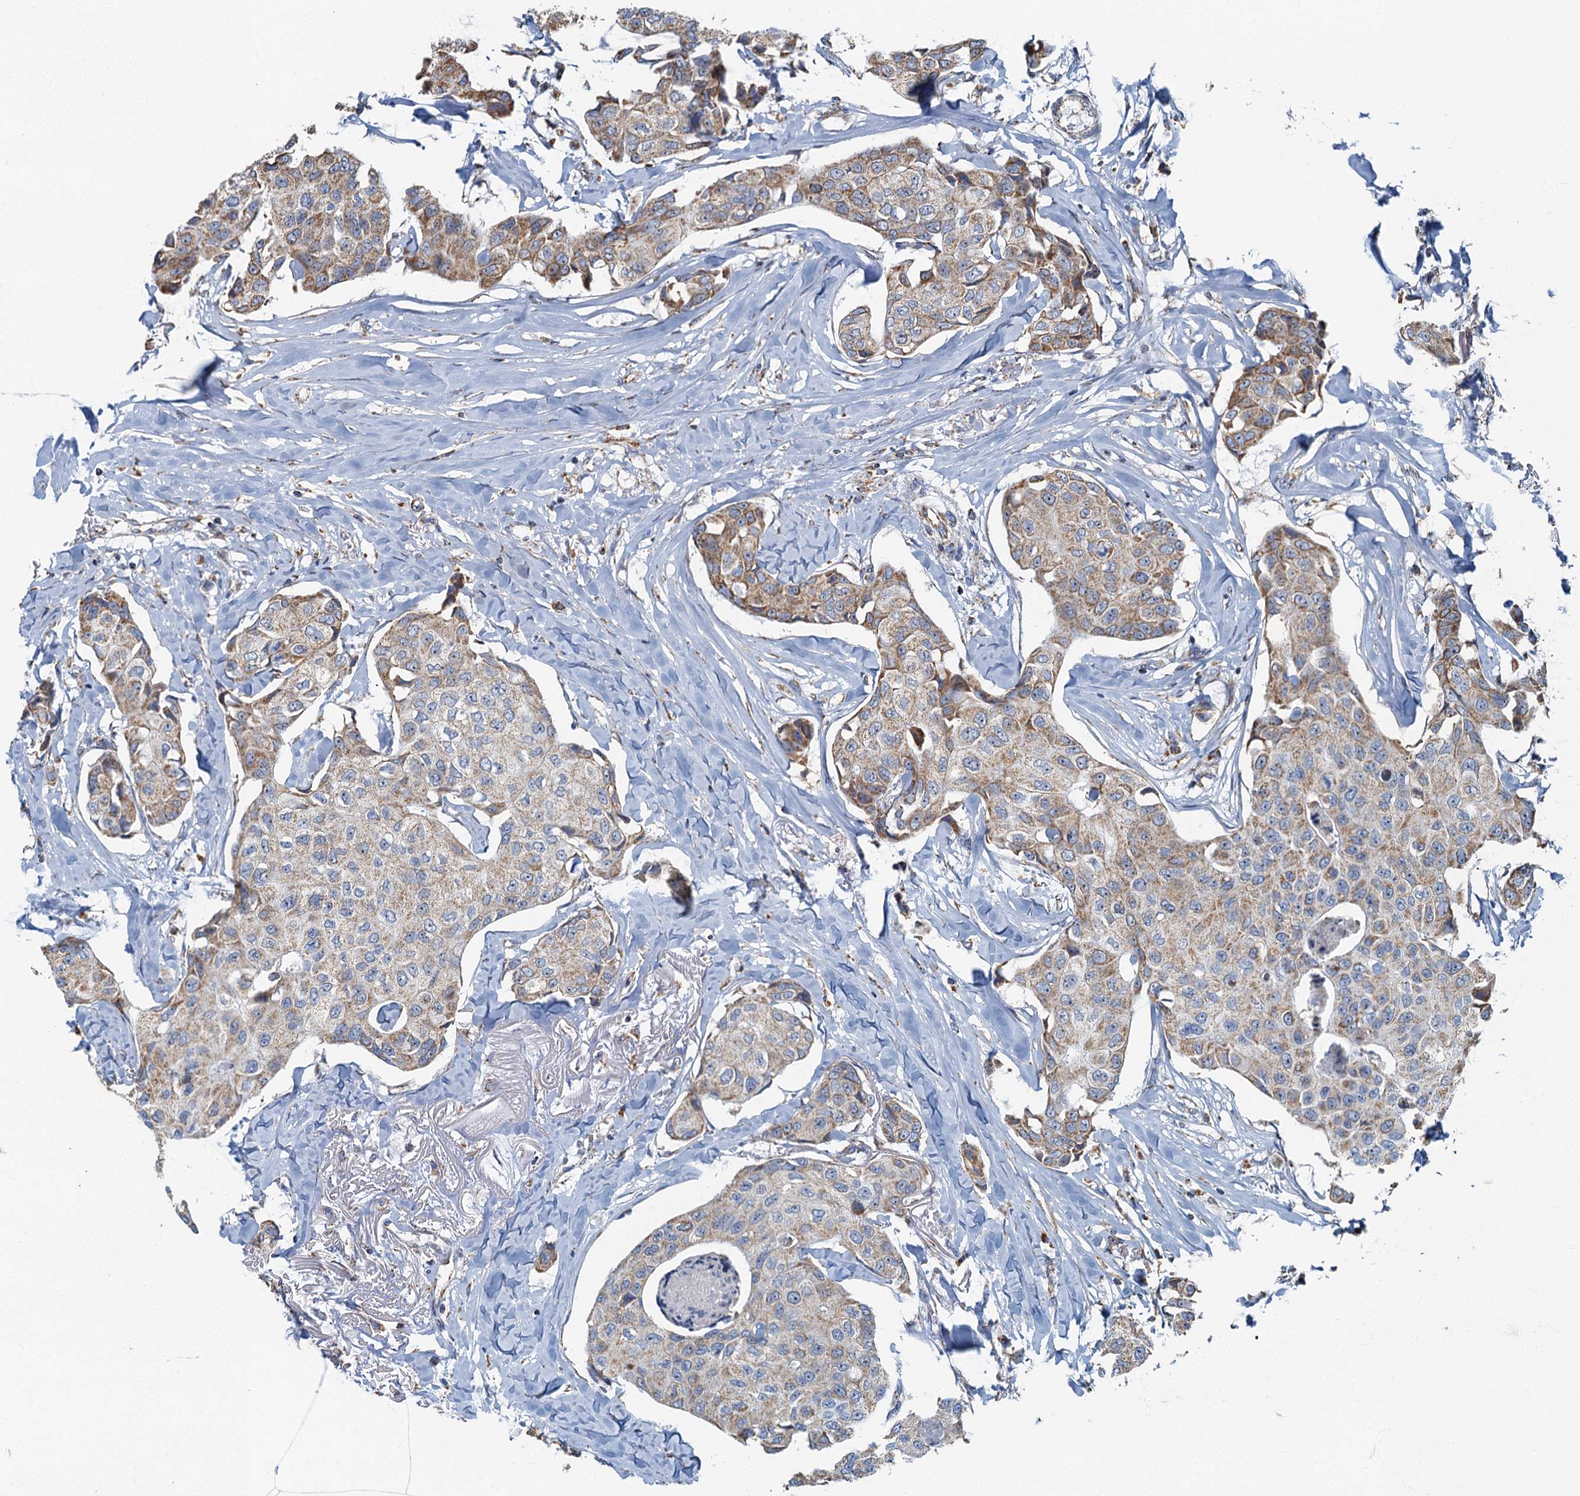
{"staining": {"intensity": "weak", "quantity": ">75%", "location": "cytoplasmic/membranous"}, "tissue": "breast cancer", "cell_type": "Tumor cells", "image_type": "cancer", "snomed": [{"axis": "morphology", "description": "Duct carcinoma"}, {"axis": "topography", "description": "Breast"}], "caption": "This is a micrograph of IHC staining of breast intraductal carcinoma, which shows weak expression in the cytoplasmic/membranous of tumor cells.", "gene": "RAD9B", "patient": {"sex": "female", "age": 80}}